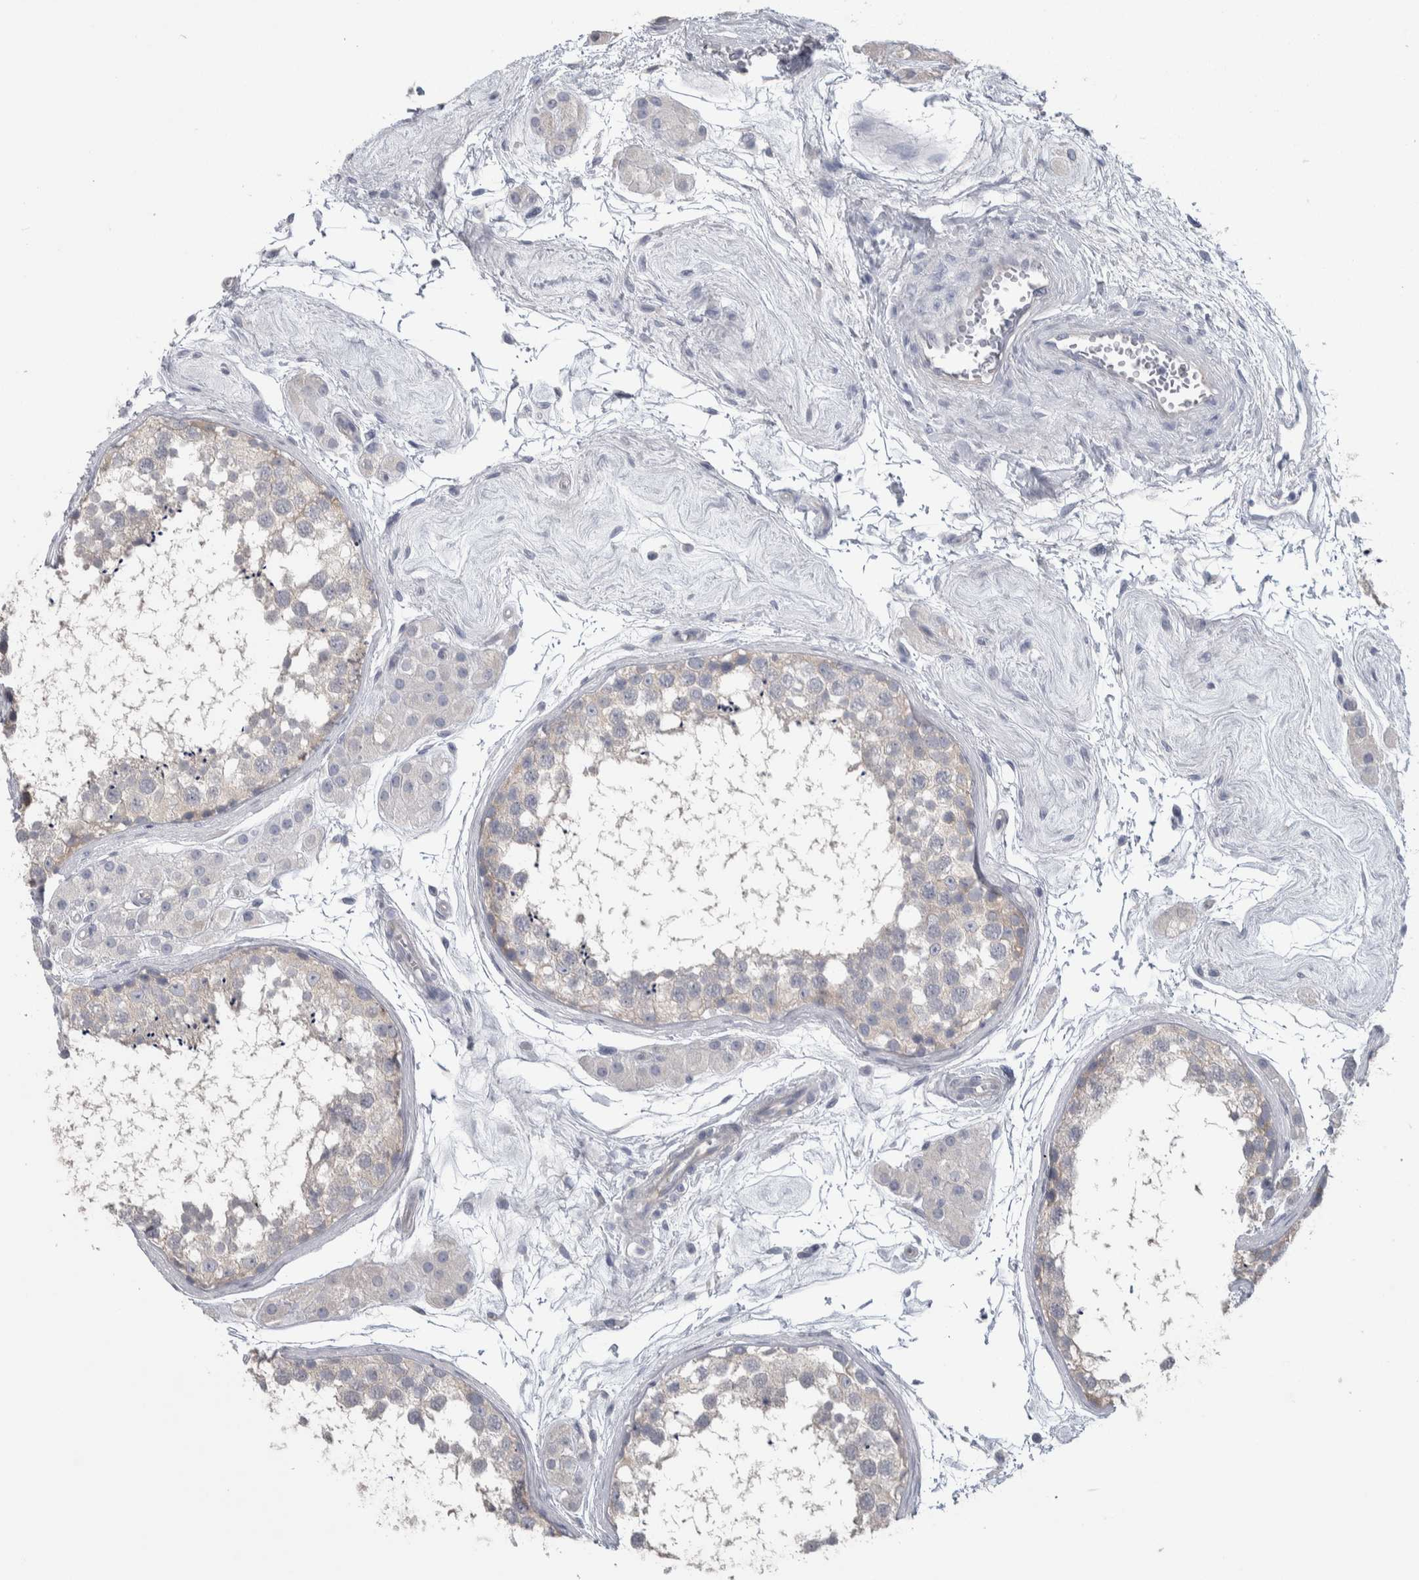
{"staining": {"intensity": "negative", "quantity": "none", "location": "none"}, "tissue": "testis", "cell_type": "Cells in seminiferous ducts", "image_type": "normal", "snomed": [{"axis": "morphology", "description": "Normal tissue, NOS"}, {"axis": "topography", "description": "Testis"}], "caption": "IHC image of unremarkable human testis stained for a protein (brown), which exhibits no positivity in cells in seminiferous ducts.", "gene": "GPHN", "patient": {"sex": "male", "age": 56}}